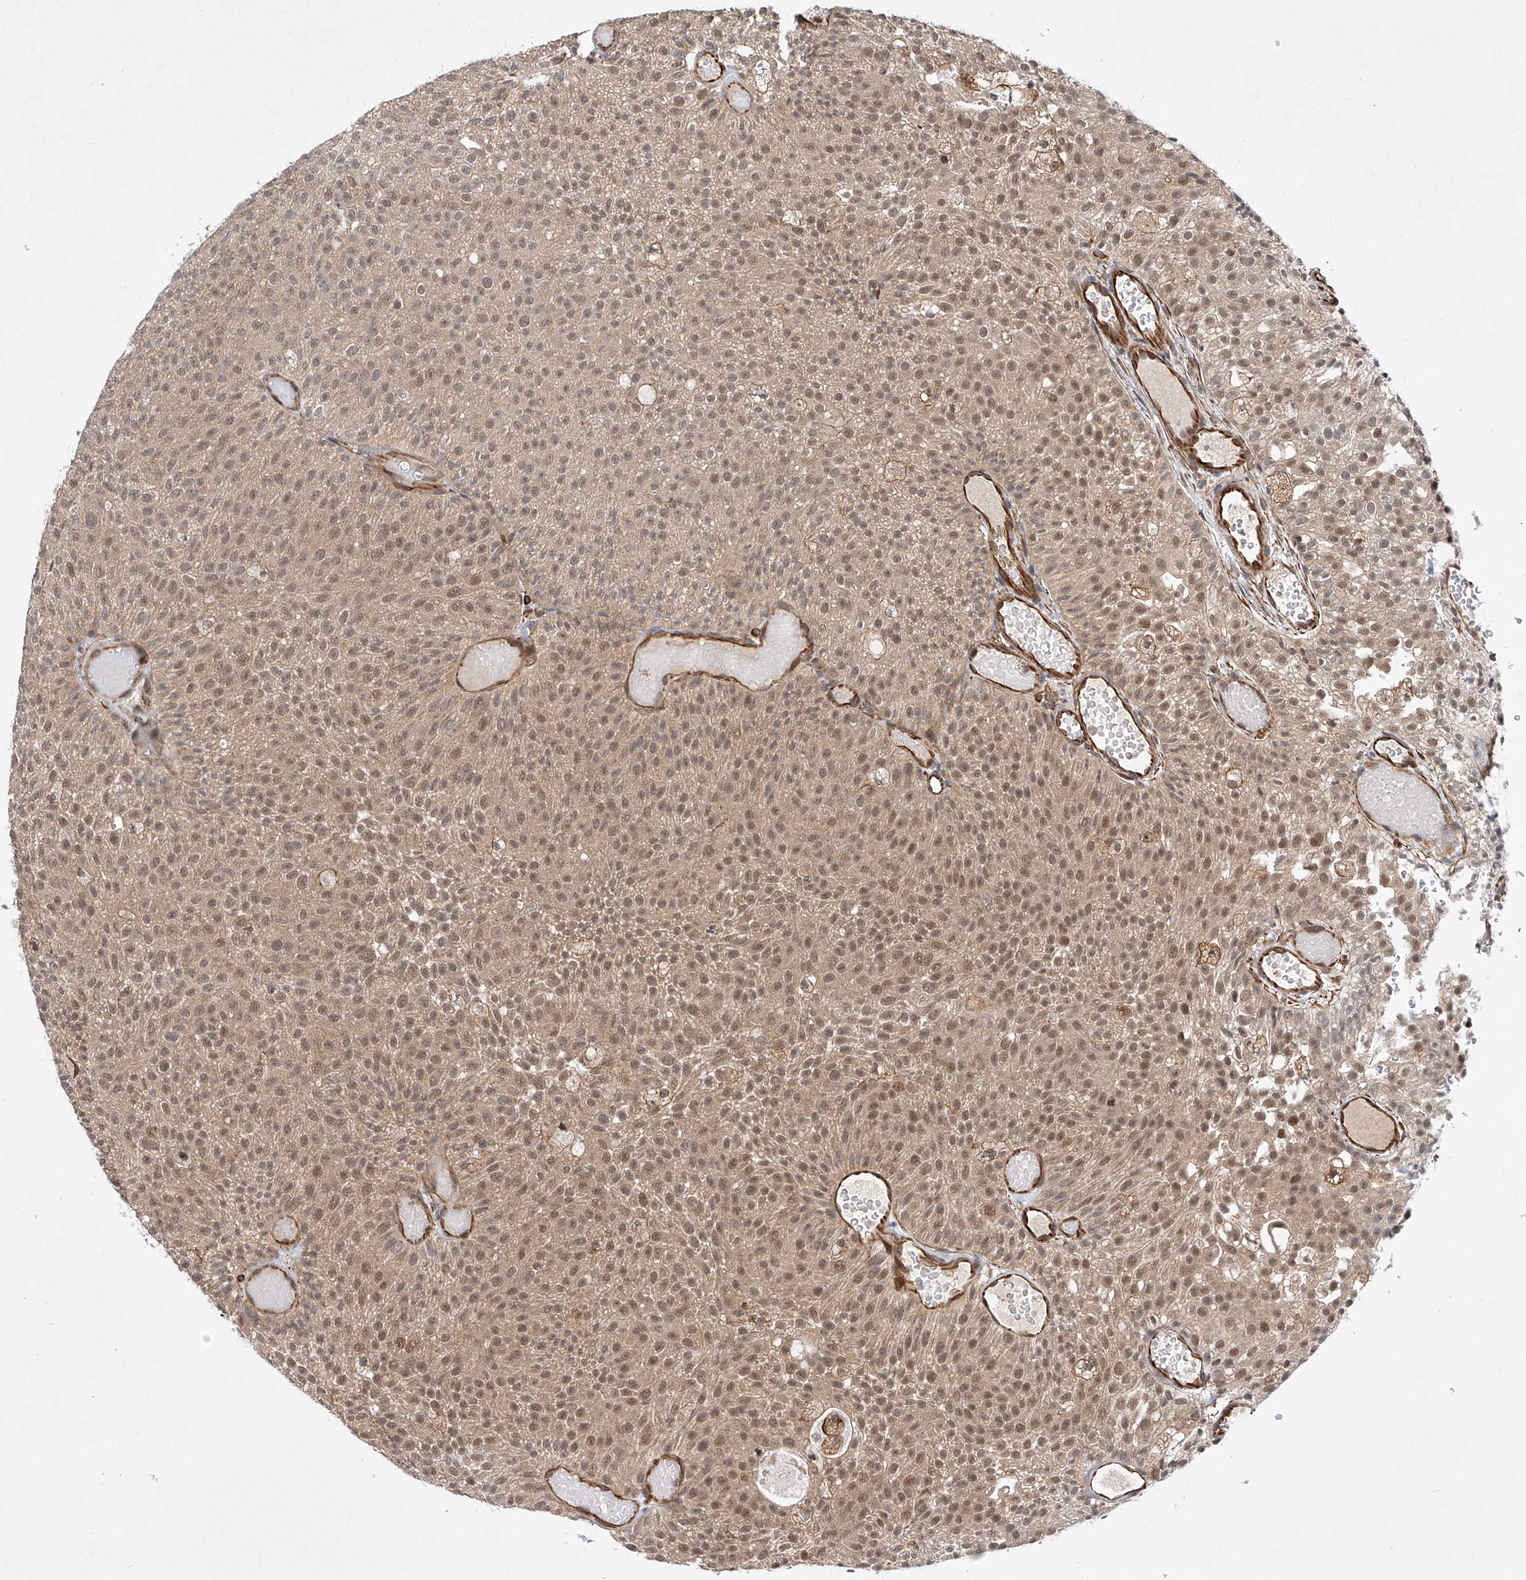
{"staining": {"intensity": "moderate", "quantity": ">75%", "location": "cytoplasmic/membranous,nuclear"}, "tissue": "urothelial cancer", "cell_type": "Tumor cells", "image_type": "cancer", "snomed": [{"axis": "morphology", "description": "Urothelial carcinoma, Low grade"}, {"axis": "topography", "description": "Urinary bladder"}], "caption": "Moderate cytoplasmic/membranous and nuclear expression for a protein is present in approximately >75% of tumor cells of low-grade urothelial carcinoma using immunohistochemistry.", "gene": "AMD1", "patient": {"sex": "male", "age": 78}}